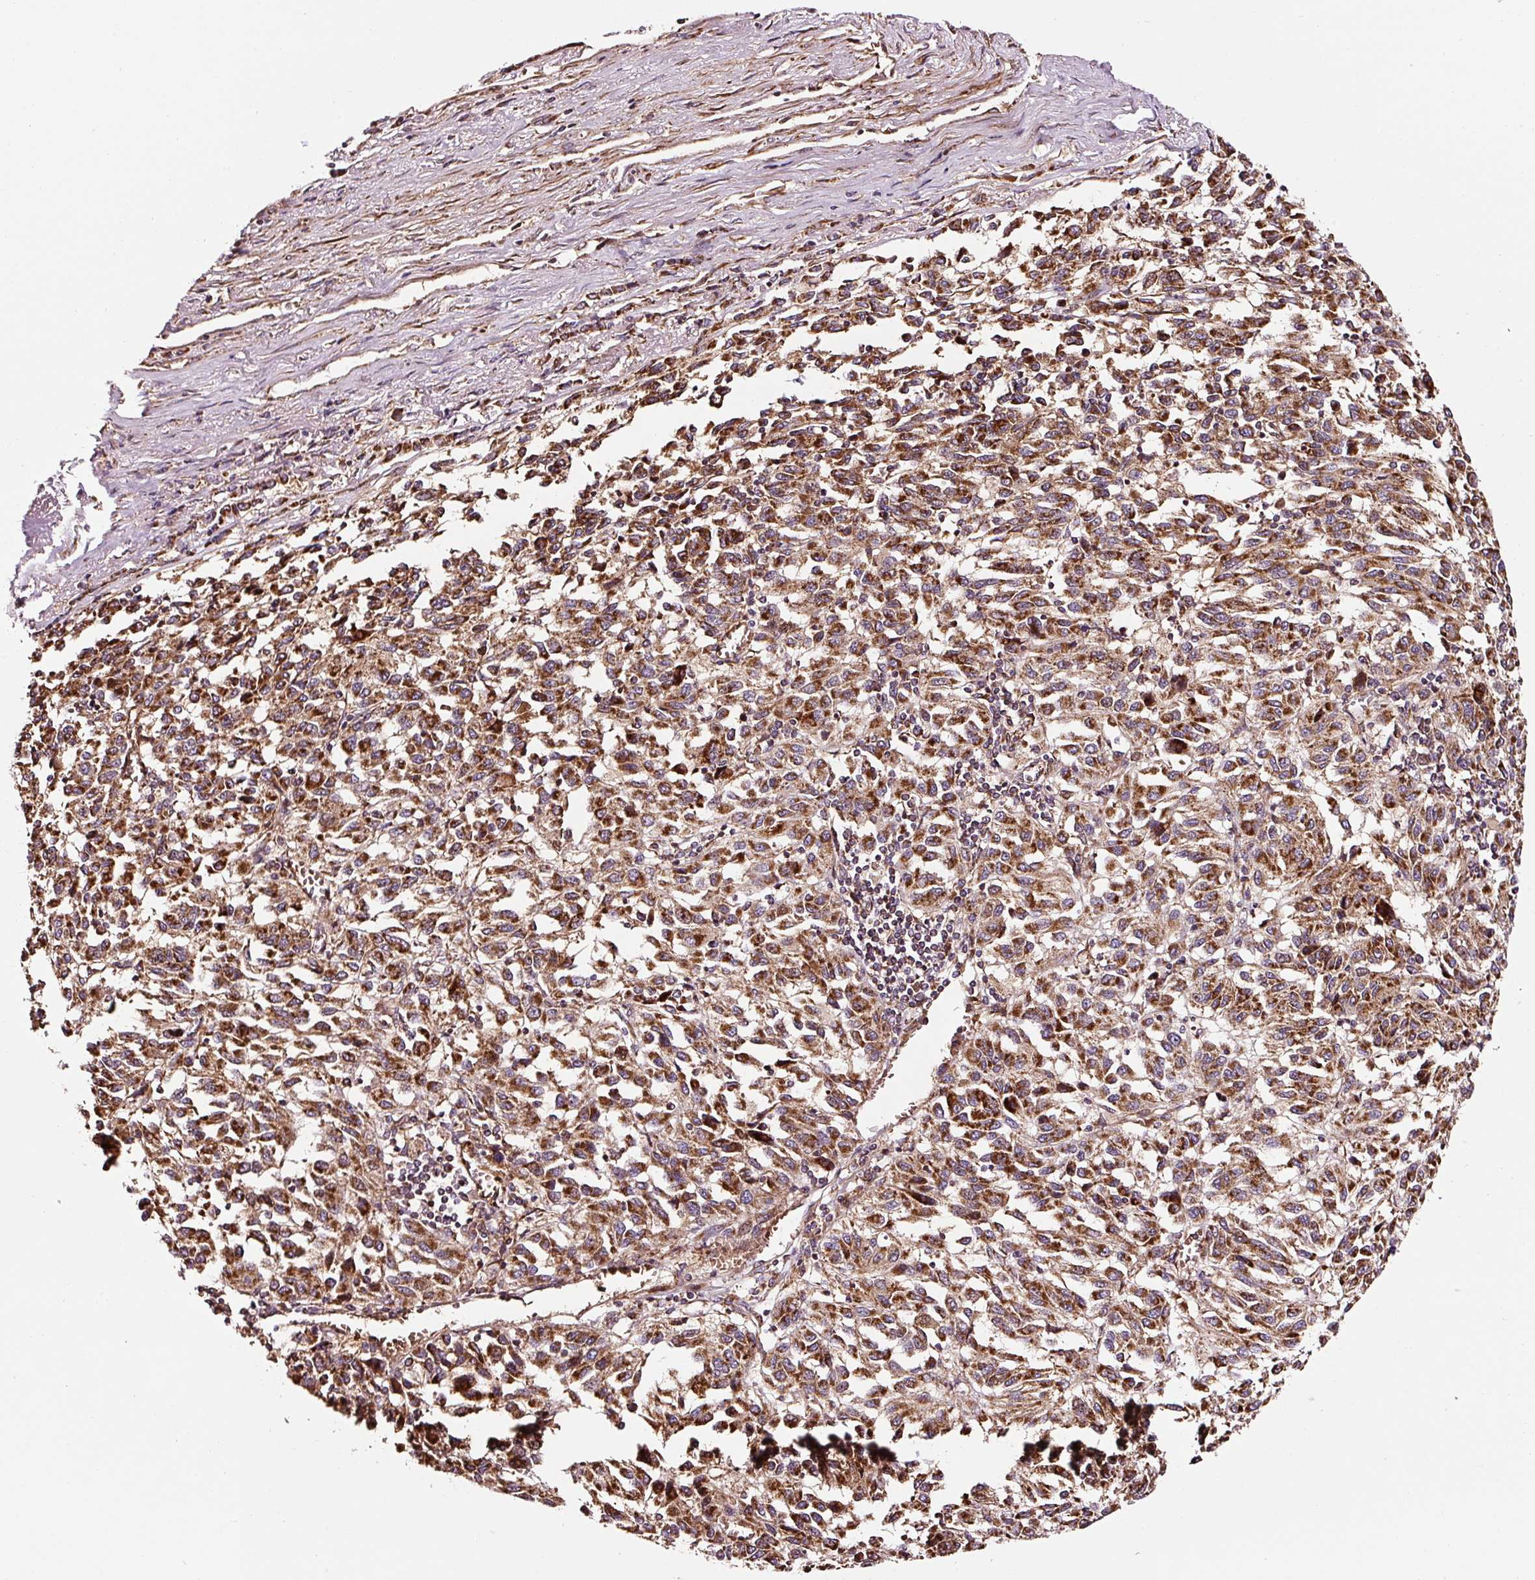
{"staining": {"intensity": "strong", "quantity": ">75%", "location": "cytoplasmic/membranous"}, "tissue": "melanoma", "cell_type": "Tumor cells", "image_type": "cancer", "snomed": [{"axis": "morphology", "description": "Malignant melanoma, Metastatic site"}, {"axis": "topography", "description": "Lung"}], "caption": "Immunohistochemistry of melanoma exhibits high levels of strong cytoplasmic/membranous expression in approximately >75% of tumor cells.", "gene": "ISCU", "patient": {"sex": "male", "age": 64}}